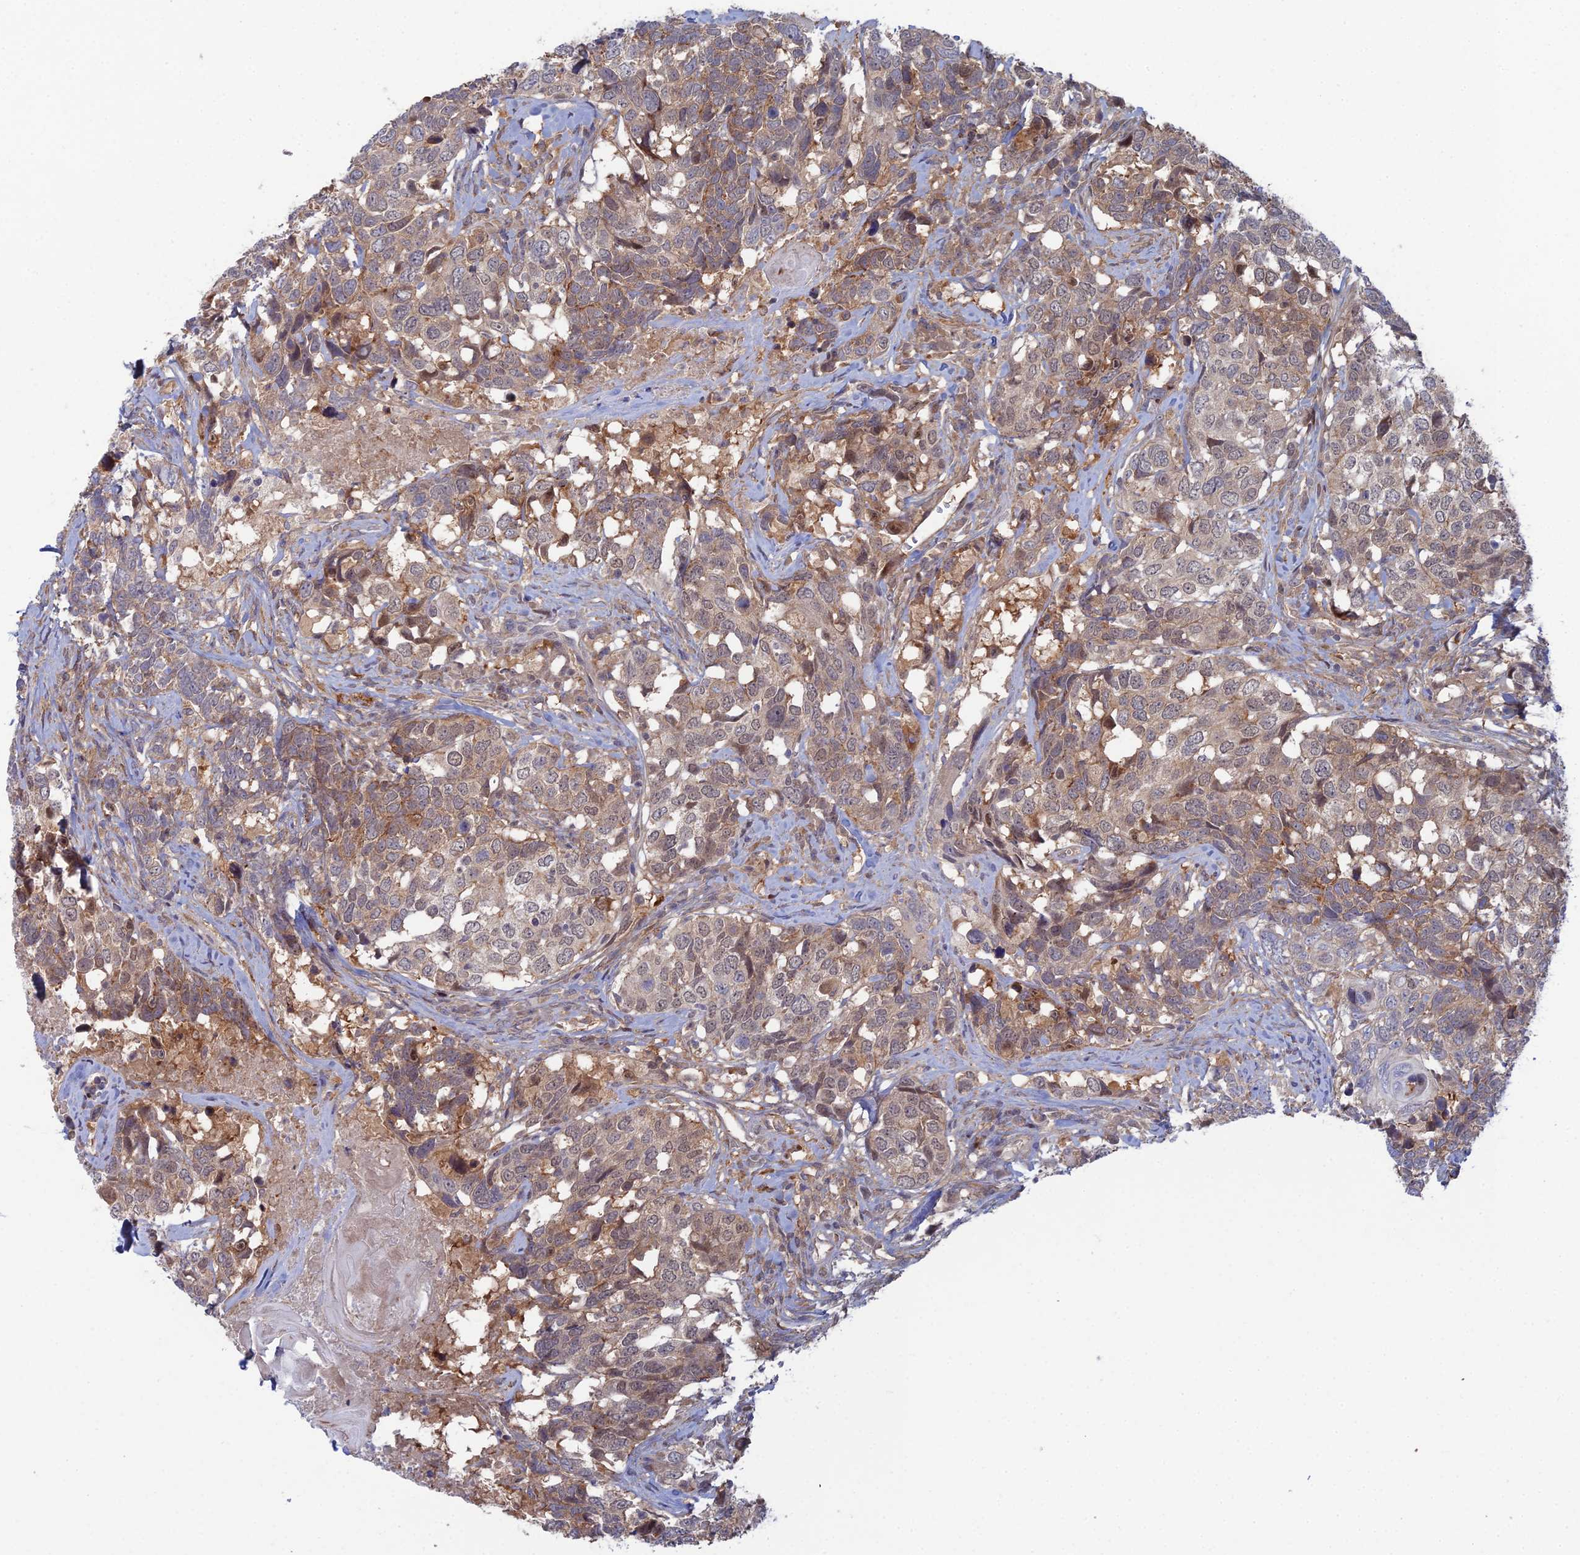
{"staining": {"intensity": "weak", "quantity": ">75%", "location": "cytoplasmic/membranous"}, "tissue": "head and neck cancer", "cell_type": "Tumor cells", "image_type": "cancer", "snomed": [{"axis": "morphology", "description": "Squamous cell carcinoma, NOS"}, {"axis": "topography", "description": "Head-Neck"}], "caption": "A high-resolution photomicrograph shows immunohistochemistry (IHC) staining of squamous cell carcinoma (head and neck), which shows weak cytoplasmic/membranous staining in about >75% of tumor cells.", "gene": "ABHD1", "patient": {"sex": "male", "age": 66}}